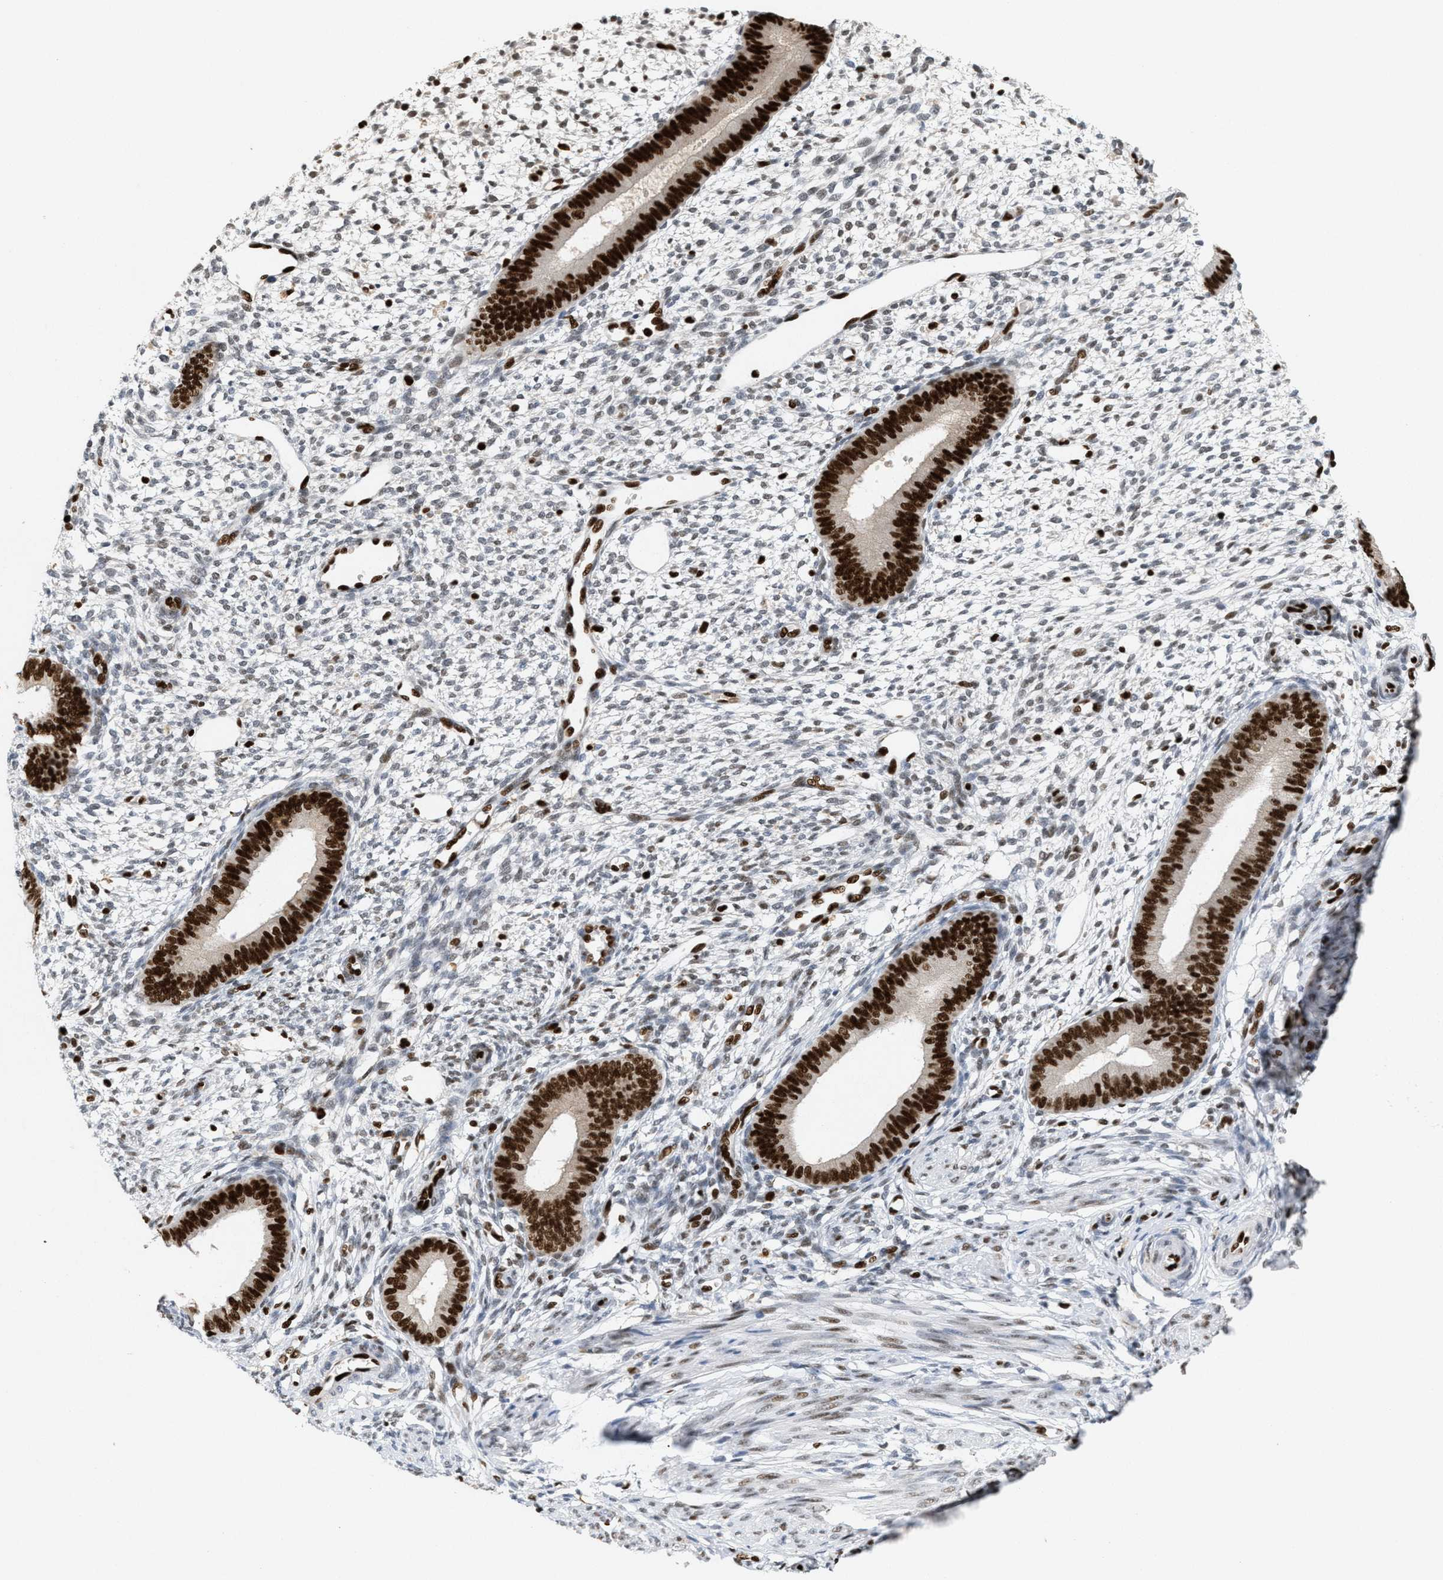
{"staining": {"intensity": "moderate", "quantity": "<25%", "location": "nuclear"}, "tissue": "endometrium", "cell_type": "Cells in endometrial stroma", "image_type": "normal", "snomed": [{"axis": "morphology", "description": "Normal tissue, NOS"}, {"axis": "topography", "description": "Endometrium"}], "caption": "This image exhibits IHC staining of normal endometrium, with low moderate nuclear expression in about <25% of cells in endometrial stroma.", "gene": "C17orf49", "patient": {"sex": "female", "age": 46}}